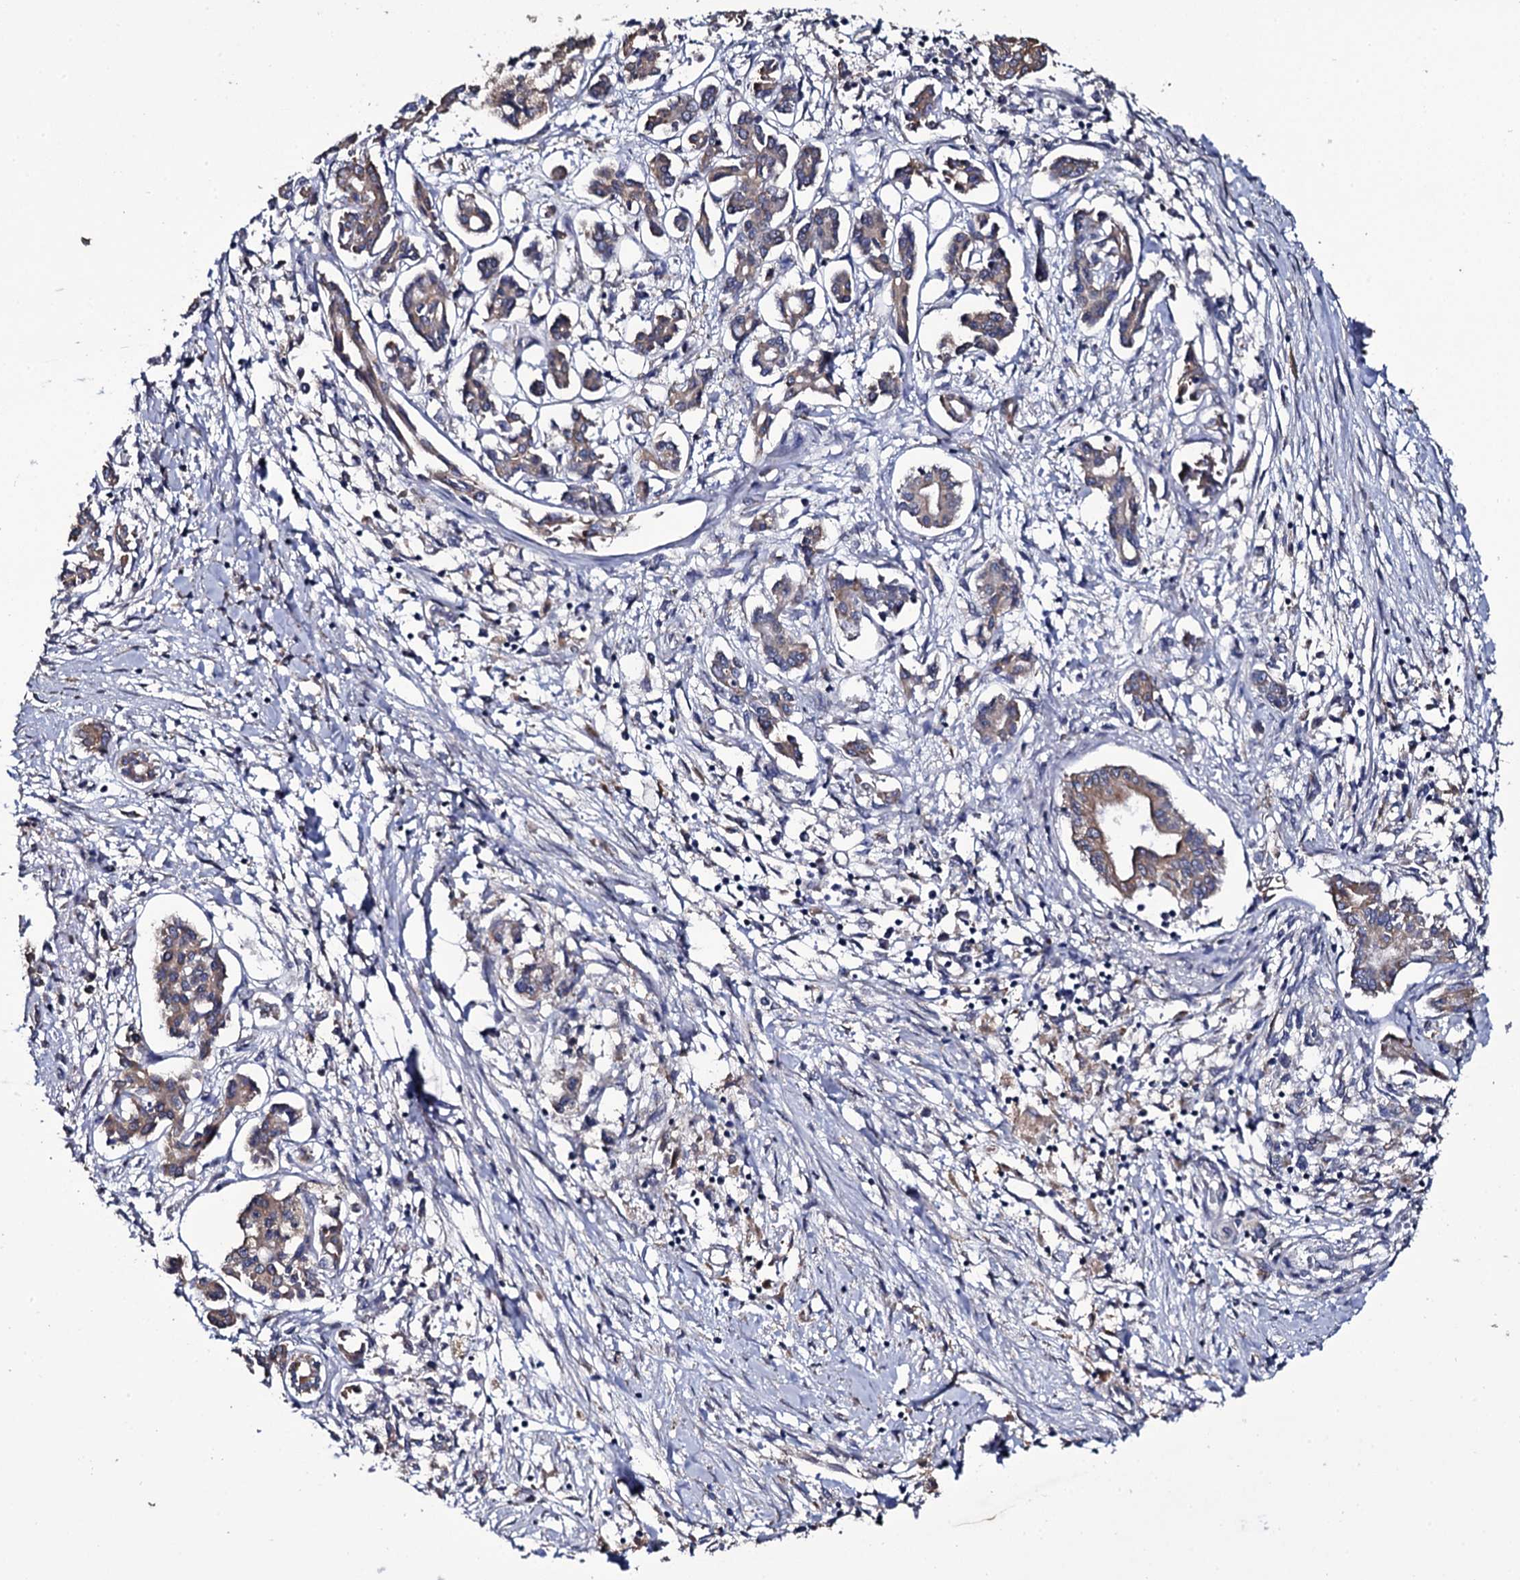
{"staining": {"intensity": "moderate", "quantity": "25%-75%", "location": "cytoplasmic/membranous"}, "tissue": "pancreatic cancer", "cell_type": "Tumor cells", "image_type": "cancer", "snomed": [{"axis": "morphology", "description": "Adenocarcinoma, NOS"}, {"axis": "topography", "description": "Pancreas"}], "caption": "Protein analysis of adenocarcinoma (pancreatic) tissue reveals moderate cytoplasmic/membranous expression in approximately 25%-75% of tumor cells.", "gene": "CRYL1", "patient": {"sex": "female", "age": 50}}